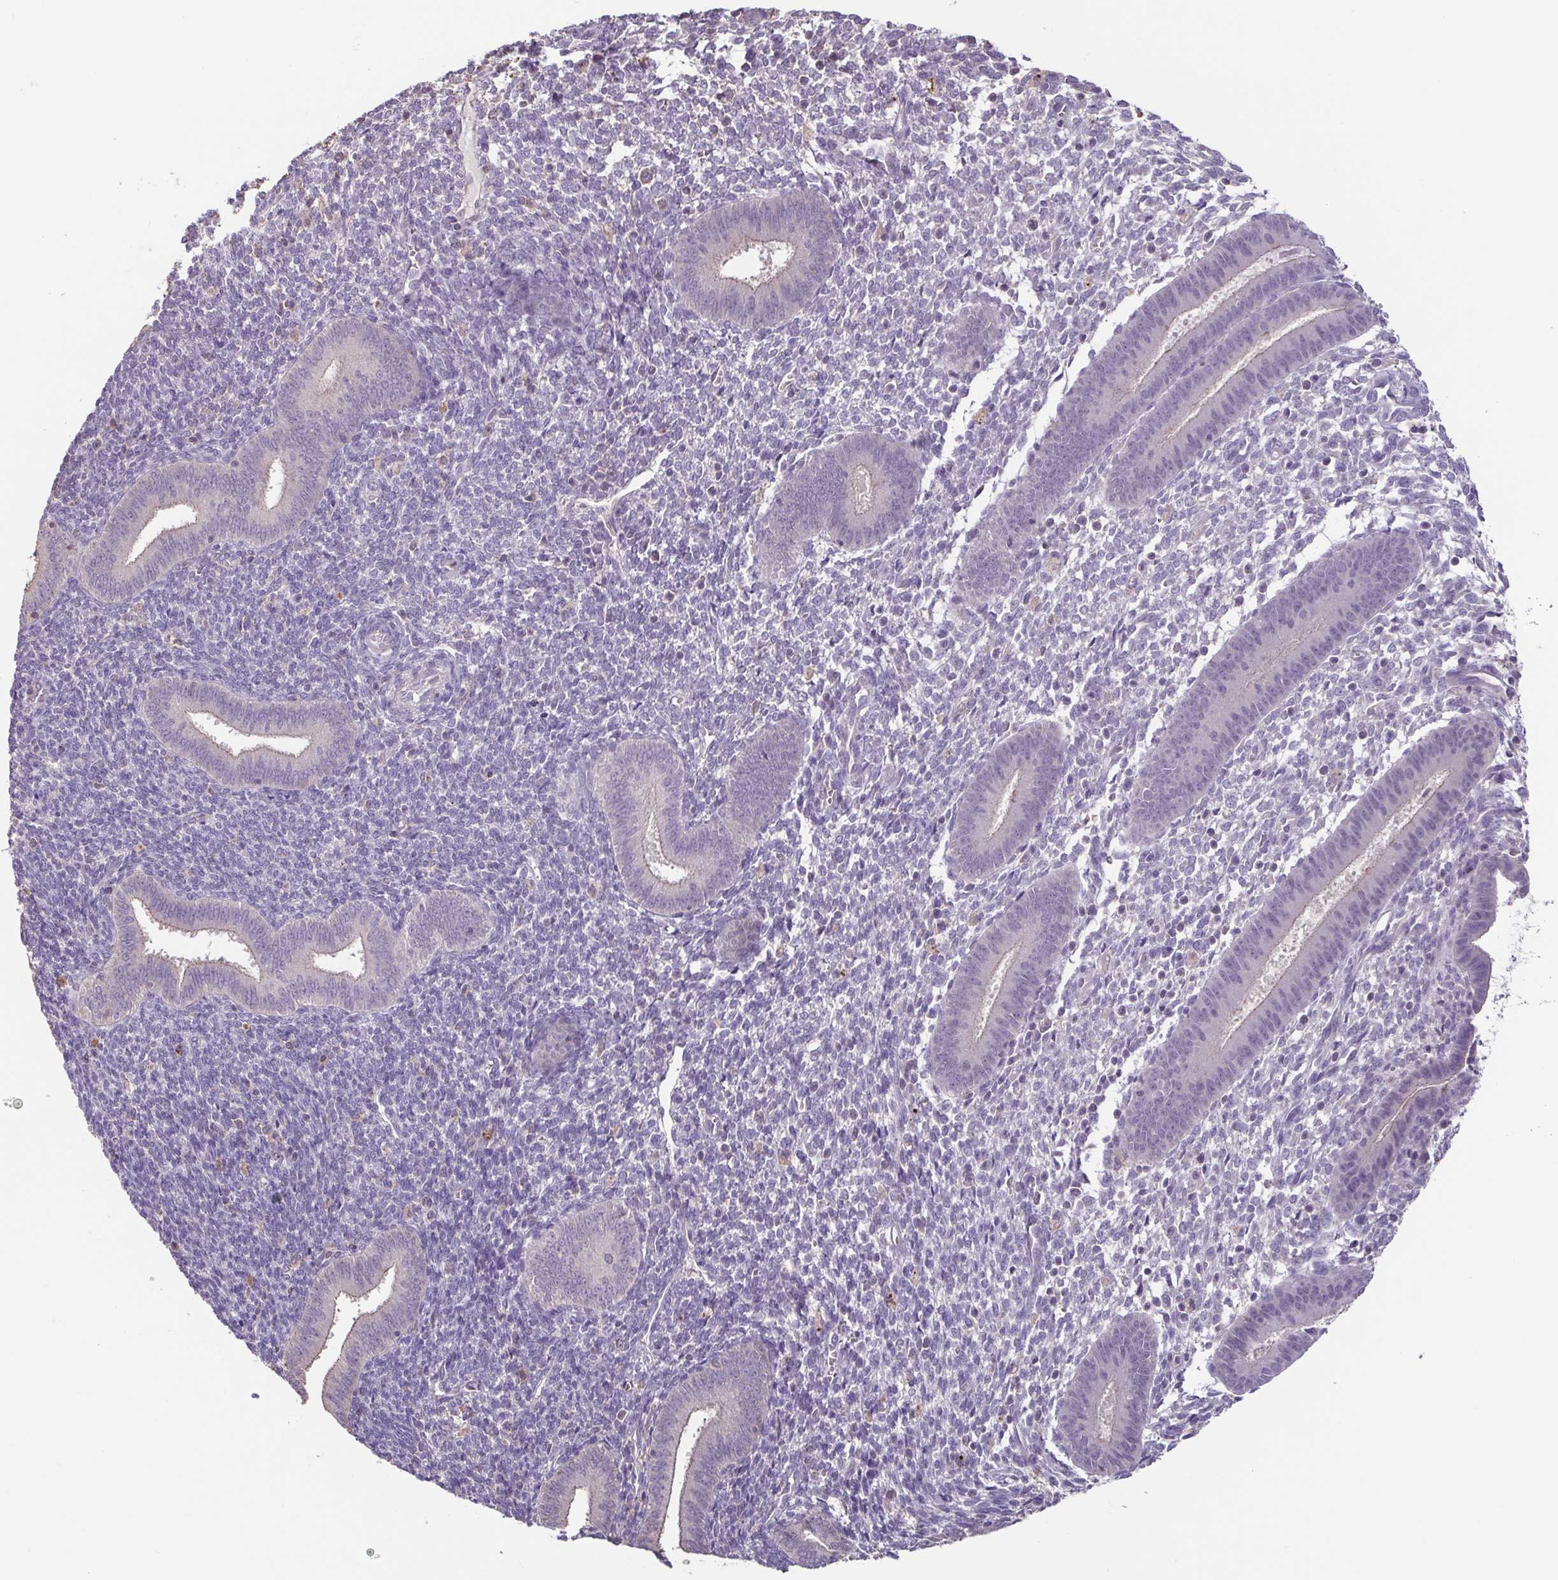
{"staining": {"intensity": "negative", "quantity": "none", "location": "none"}, "tissue": "endometrium", "cell_type": "Cells in endometrial stroma", "image_type": "normal", "snomed": [{"axis": "morphology", "description": "Normal tissue, NOS"}, {"axis": "topography", "description": "Endometrium"}], "caption": "This is an IHC histopathology image of benign endometrium. There is no positivity in cells in endometrial stroma.", "gene": "ACTRT2", "patient": {"sex": "female", "age": 25}}